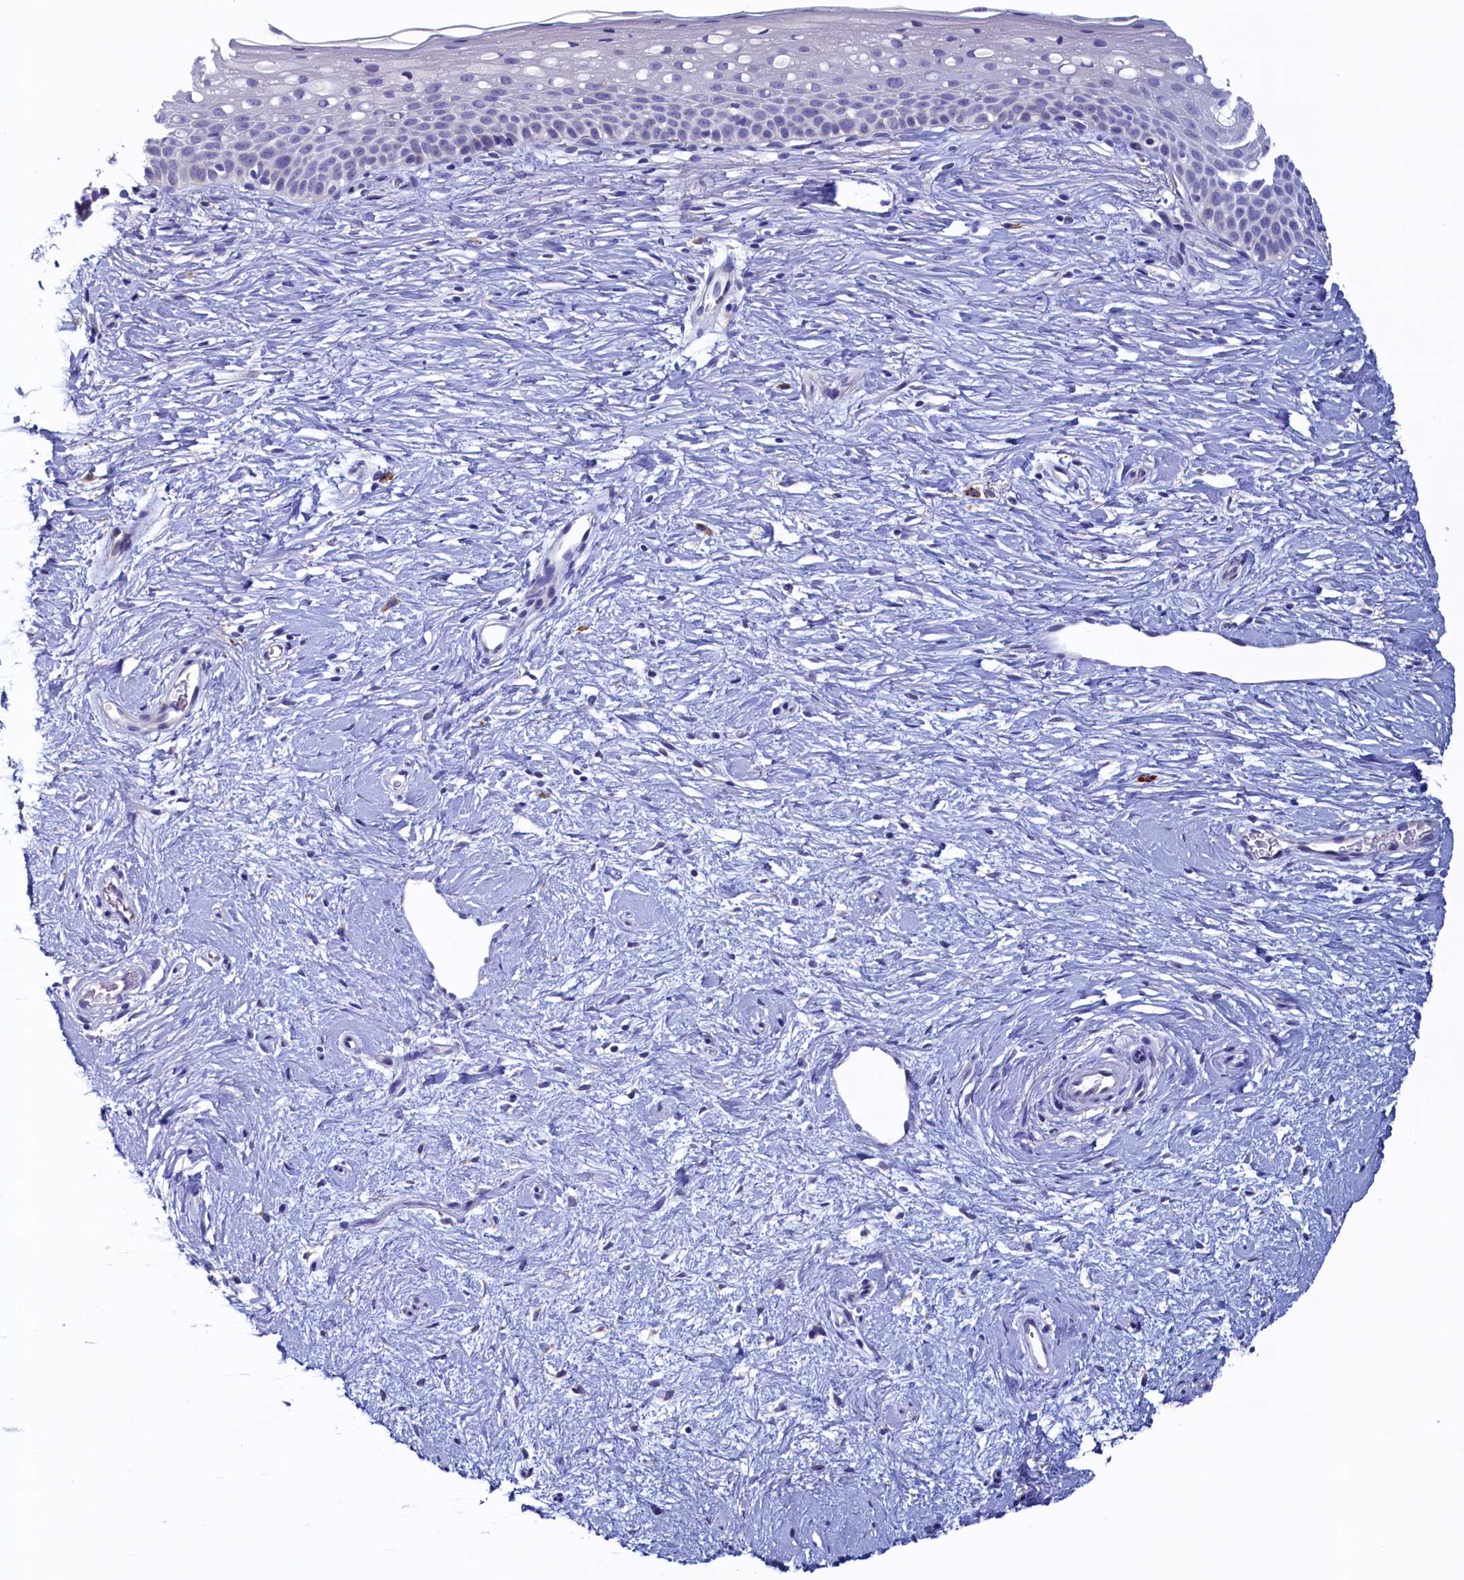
{"staining": {"intensity": "moderate", "quantity": "<25%", "location": "cytoplasmic/membranous"}, "tissue": "cervix", "cell_type": "Glandular cells", "image_type": "normal", "snomed": [{"axis": "morphology", "description": "Normal tissue, NOS"}, {"axis": "topography", "description": "Cervix"}], "caption": "Moderate cytoplasmic/membranous expression is seen in approximately <25% of glandular cells in normal cervix. (DAB IHC with brightfield microscopy, high magnification).", "gene": "CBLIF", "patient": {"sex": "female", "age": 57}}